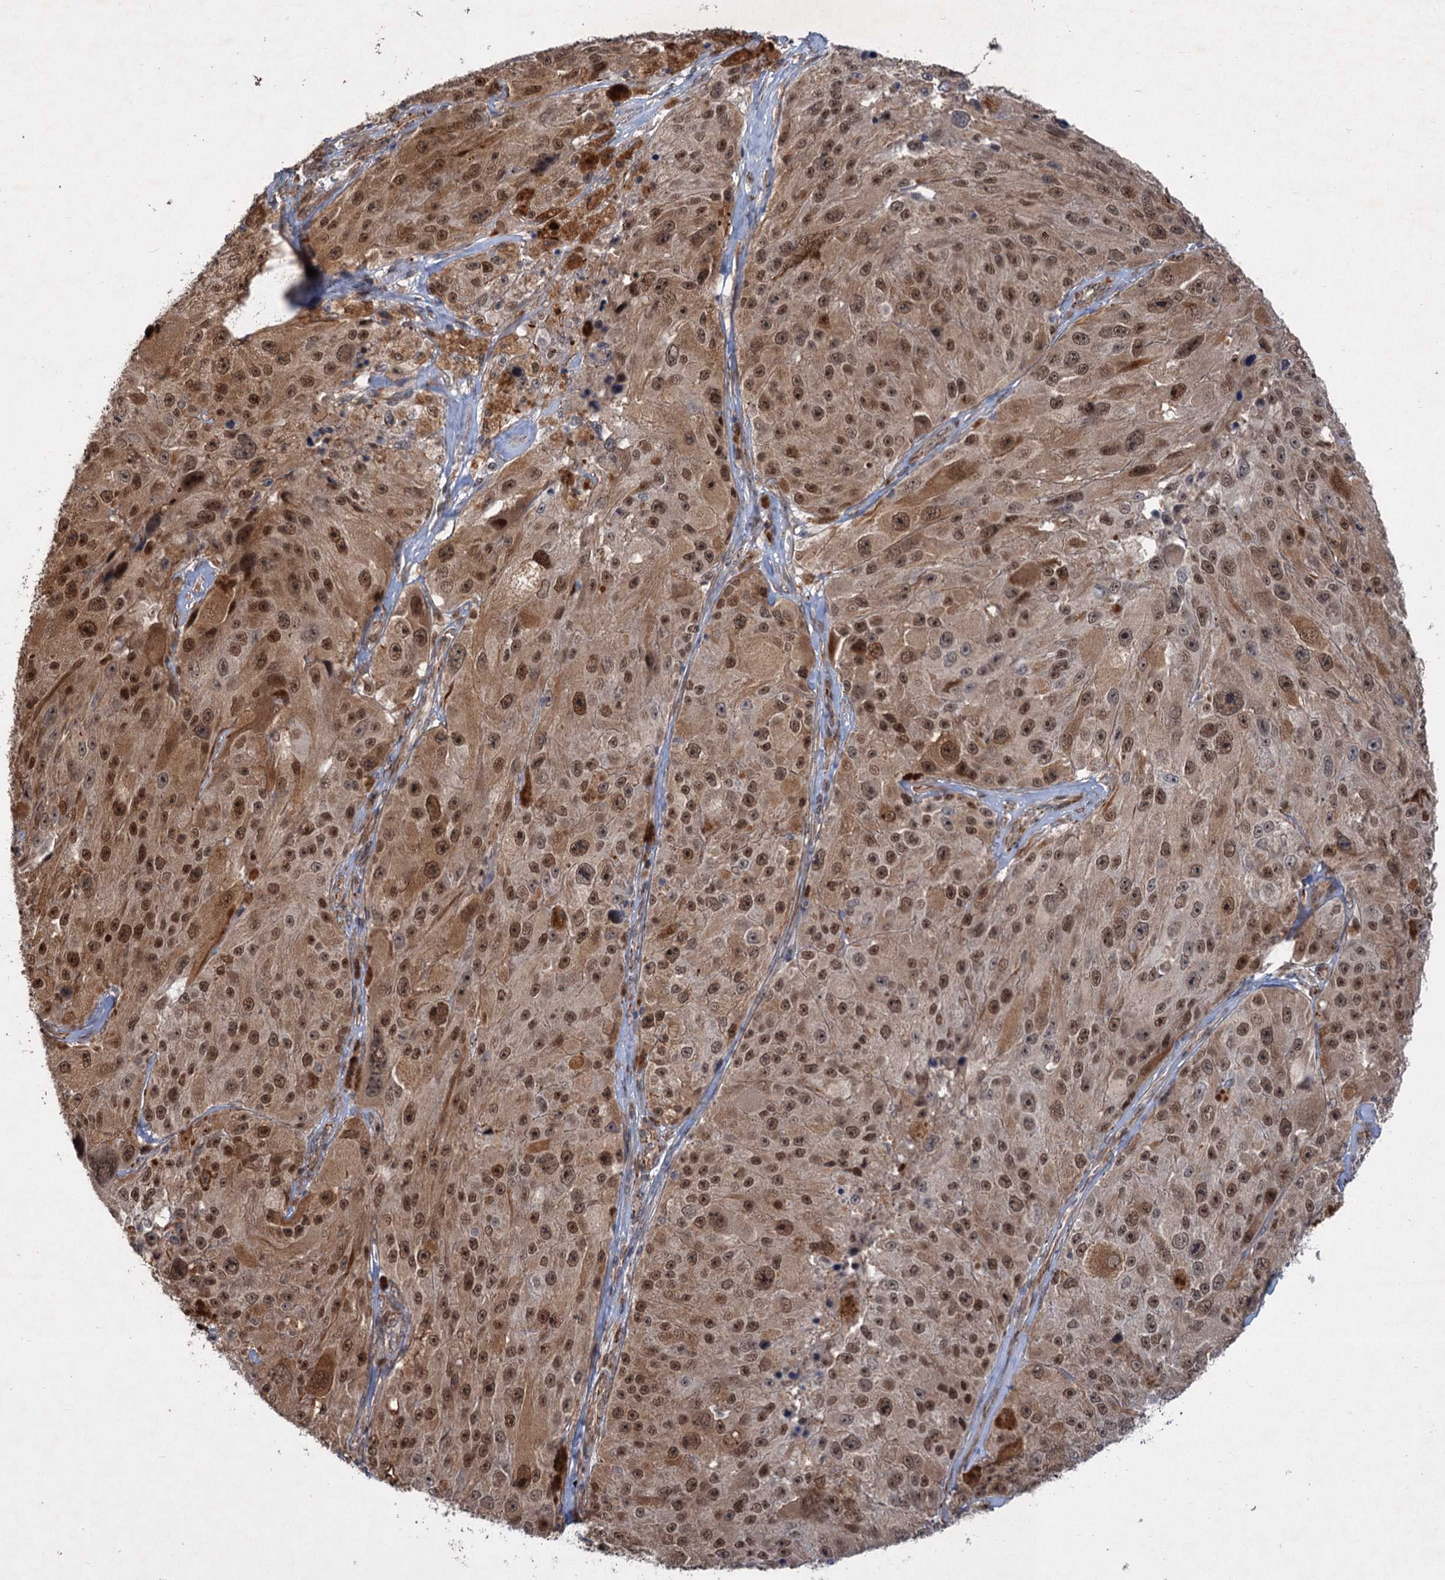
{"staining": {"intensity": "moderate", "quantity": ">75%", "location": "cytoplasmic/membranous,nuclear"}, "tissue": "melanoma", "cell_type": "Tumor cells", "image_type": "cancer", "snomed": [{"axis": "morphology", "description": "Malignant melanoma, Metastatic site"}, {"axis": "topography", "description": "Lymph node"}], "caption": "Protein staining of melanoma tissue demonstrates moderate cytoplasmic/membranous and nuclear positivity in about >75% of tumor cells.", "gene": "TTC31", "patient": {"sex": "male", "age": 62}}